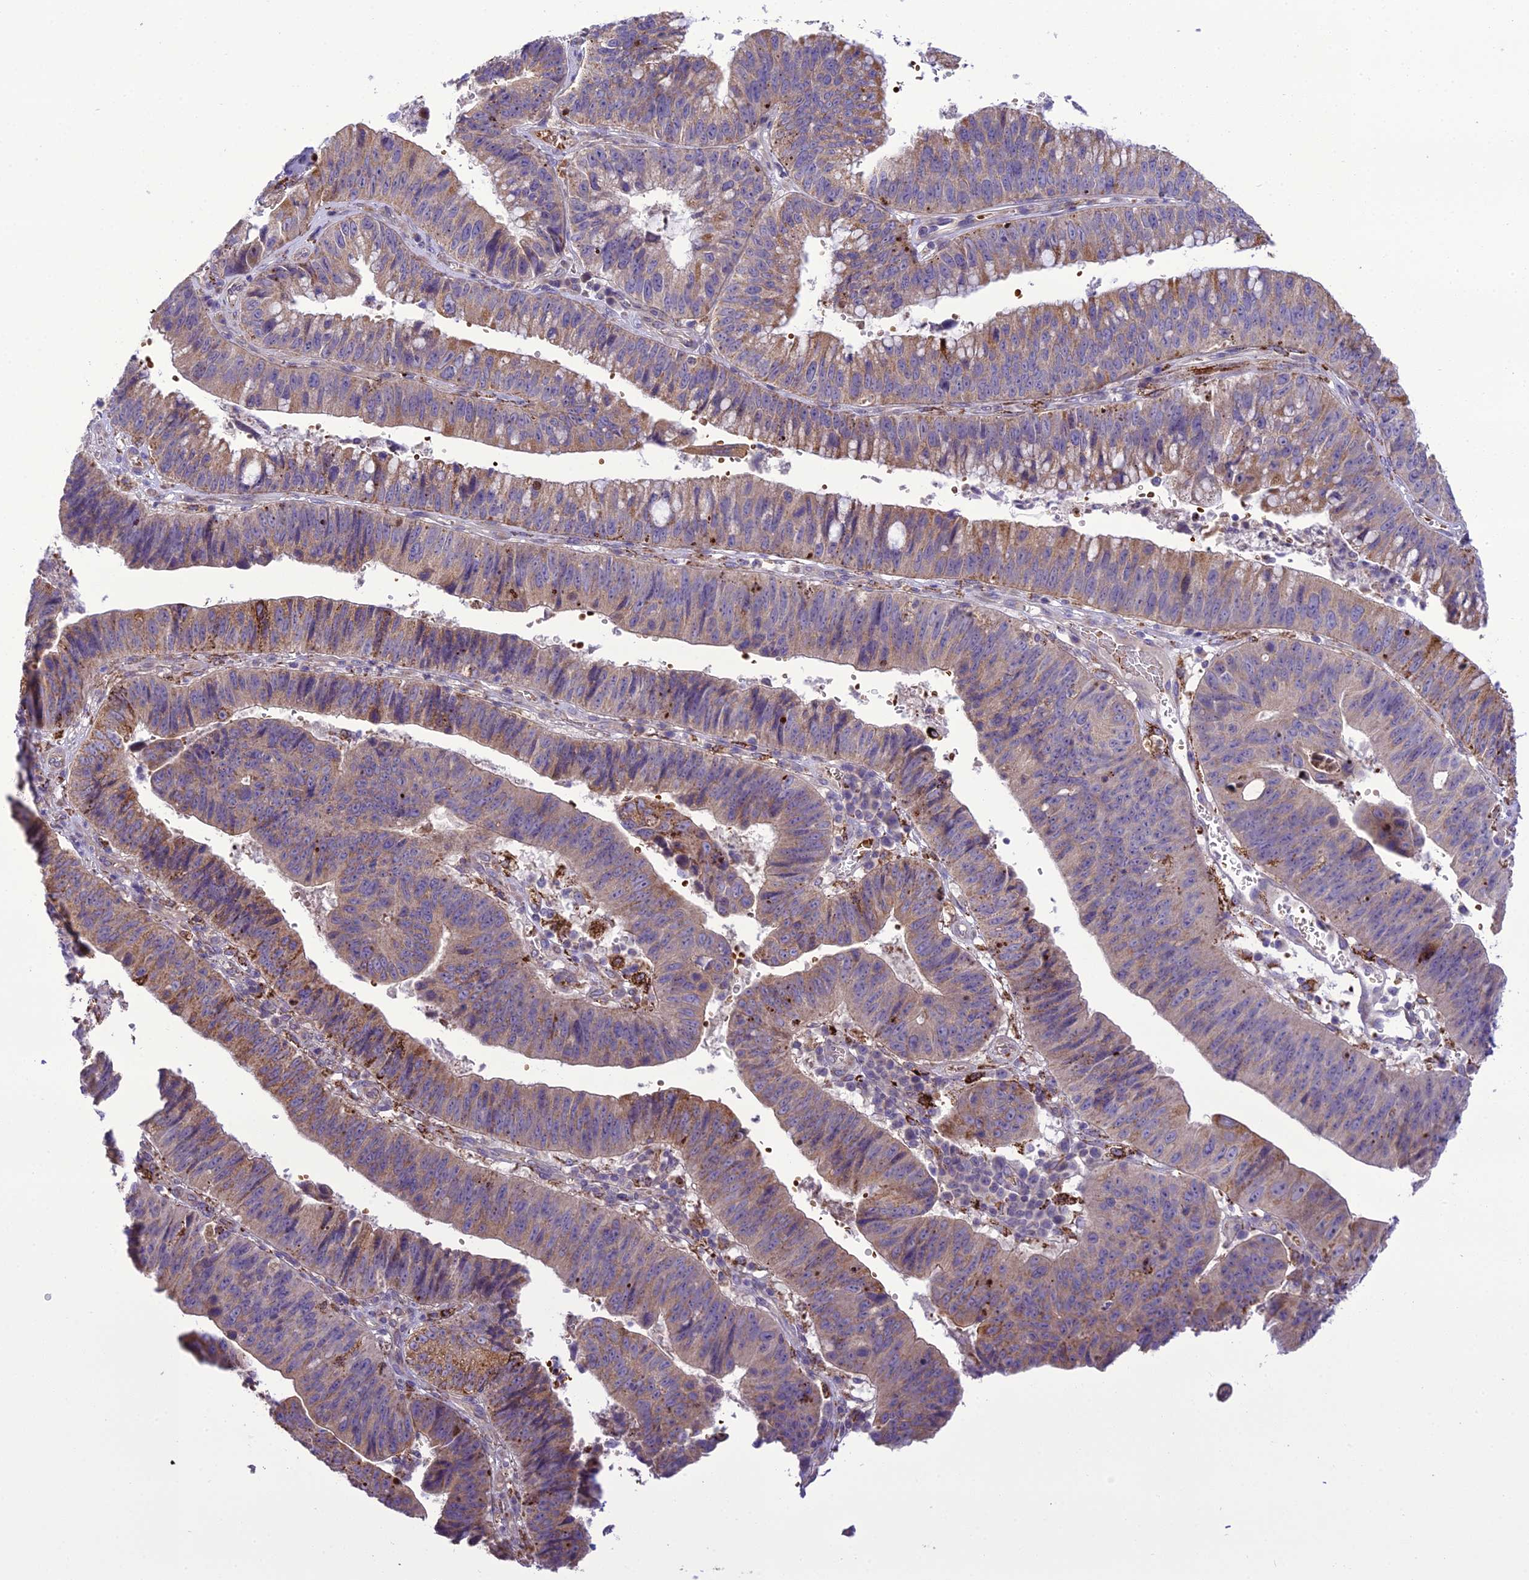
{"staining": {"intensity": "moderate", "quantity": ">75%", "location": "cytoplasmic/membranous"}, "tissue": "stomach cancer", "cell_type": "Tumor cells", "image_type": "cancer", "snomed": [{"axis": "morphology", "description": "Adenocarcinoma, NOS"}, {"axis": "topography", "description": "Stomach"}], "caption": "IHC histopathology image of neoplastic tissue: stomach cancer stained using IHC exhibits medium levels of moderate protein expression localized specifically in the cytoplasmic/membranous of tumor cells, appearing as a cytoplasmic/membranous brown color.", "gene": "TBC1D24", "patient": {"sex": "male", "age": 59}}